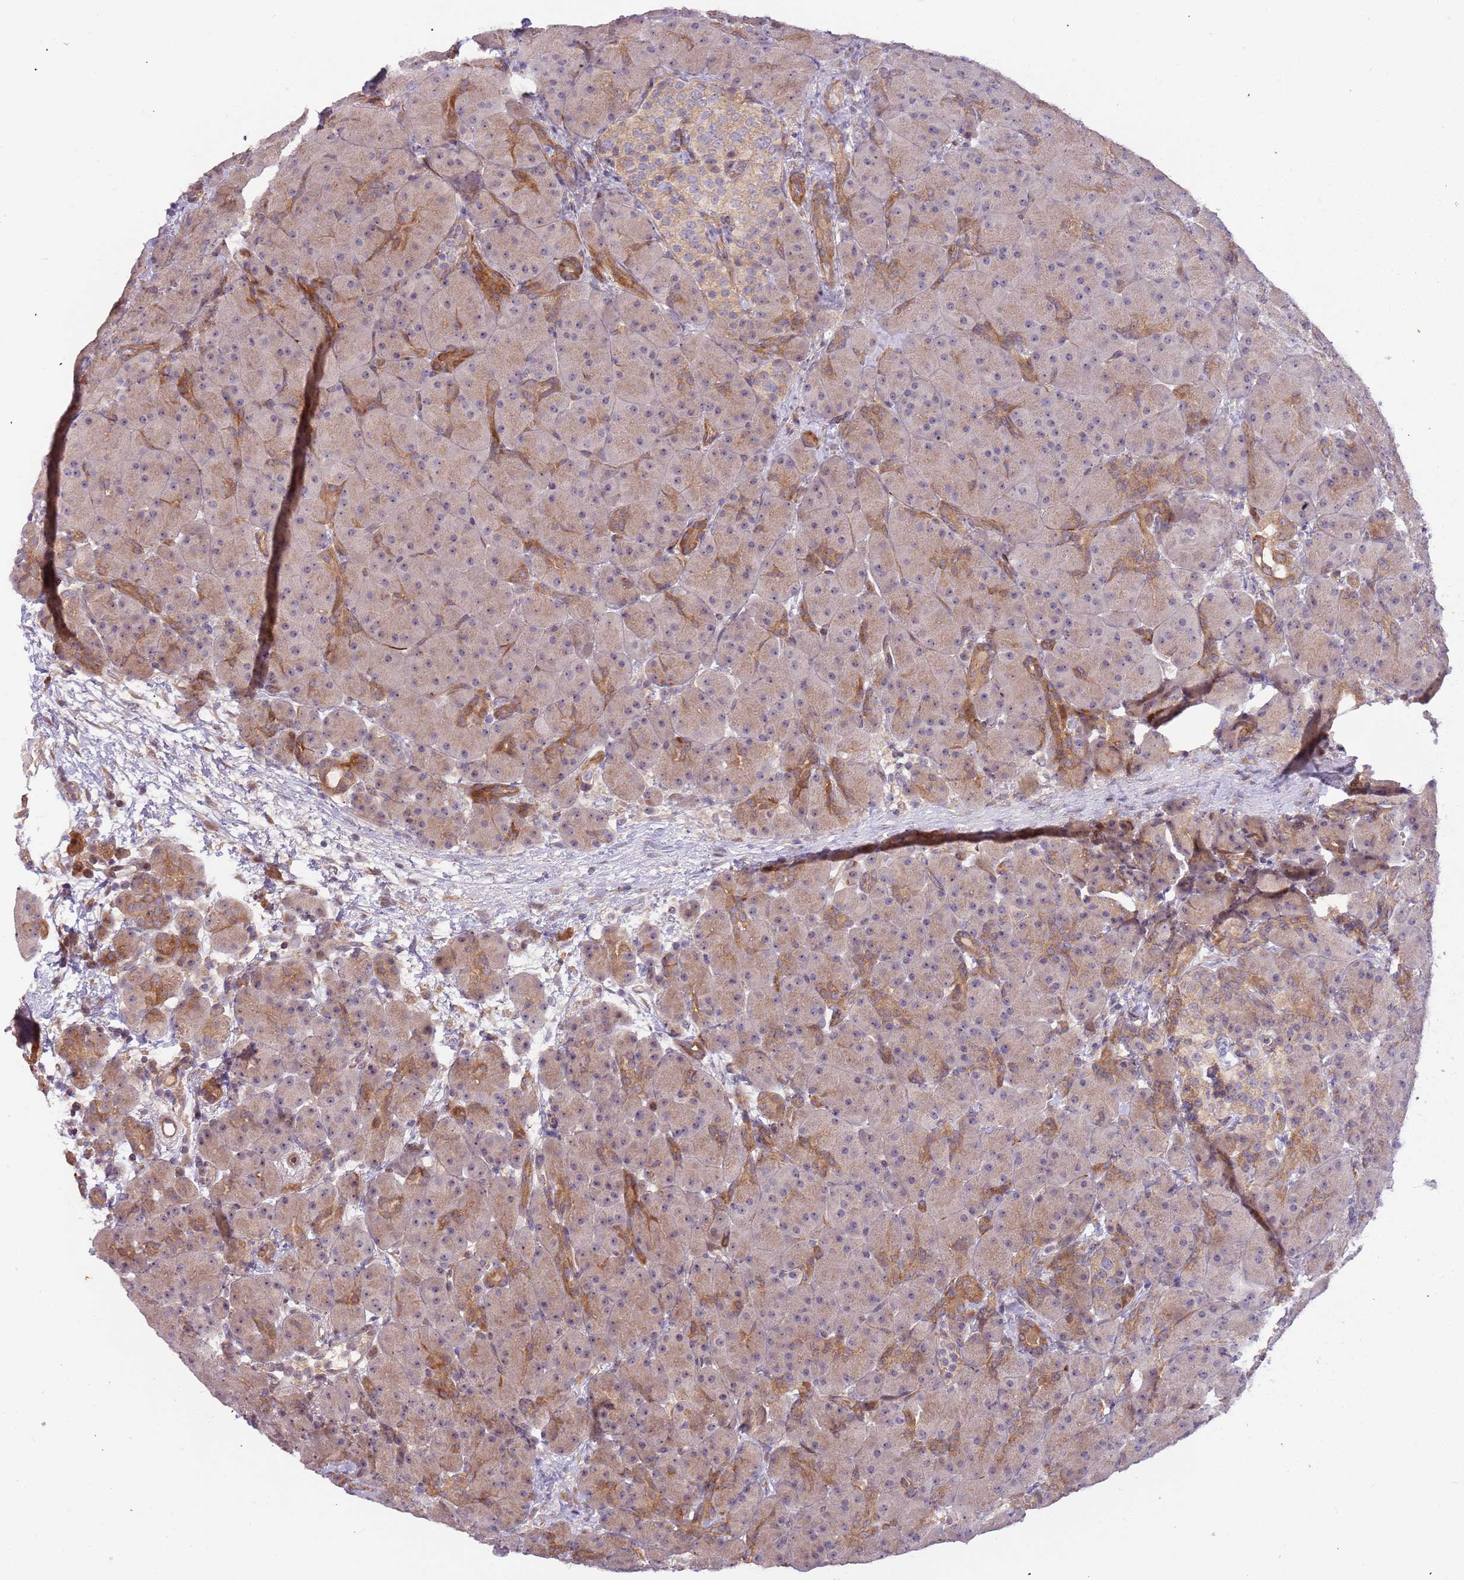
{"staining": {"intensity": "moderate", "quantity": "25%-75%", "location": "cytoplasmic/membranous"}, "tissue": "pancreas", "cell_type": "Exocrine glandular cells", "image_type": "normal", "snomed": [{"axis": "morphology", "description": "Normal tissue, NOS"}, {"axis": "topography", "description": "Pancreas"}], "caption": "Exocrine glandular cells demonstrate moderate cytoplasmic/membranous staining in approximately 25%-75% of cells in unremarkable pancreas.", "gene": "TRAPPC6B", "patient": {"sex": "male", "age": 66}}